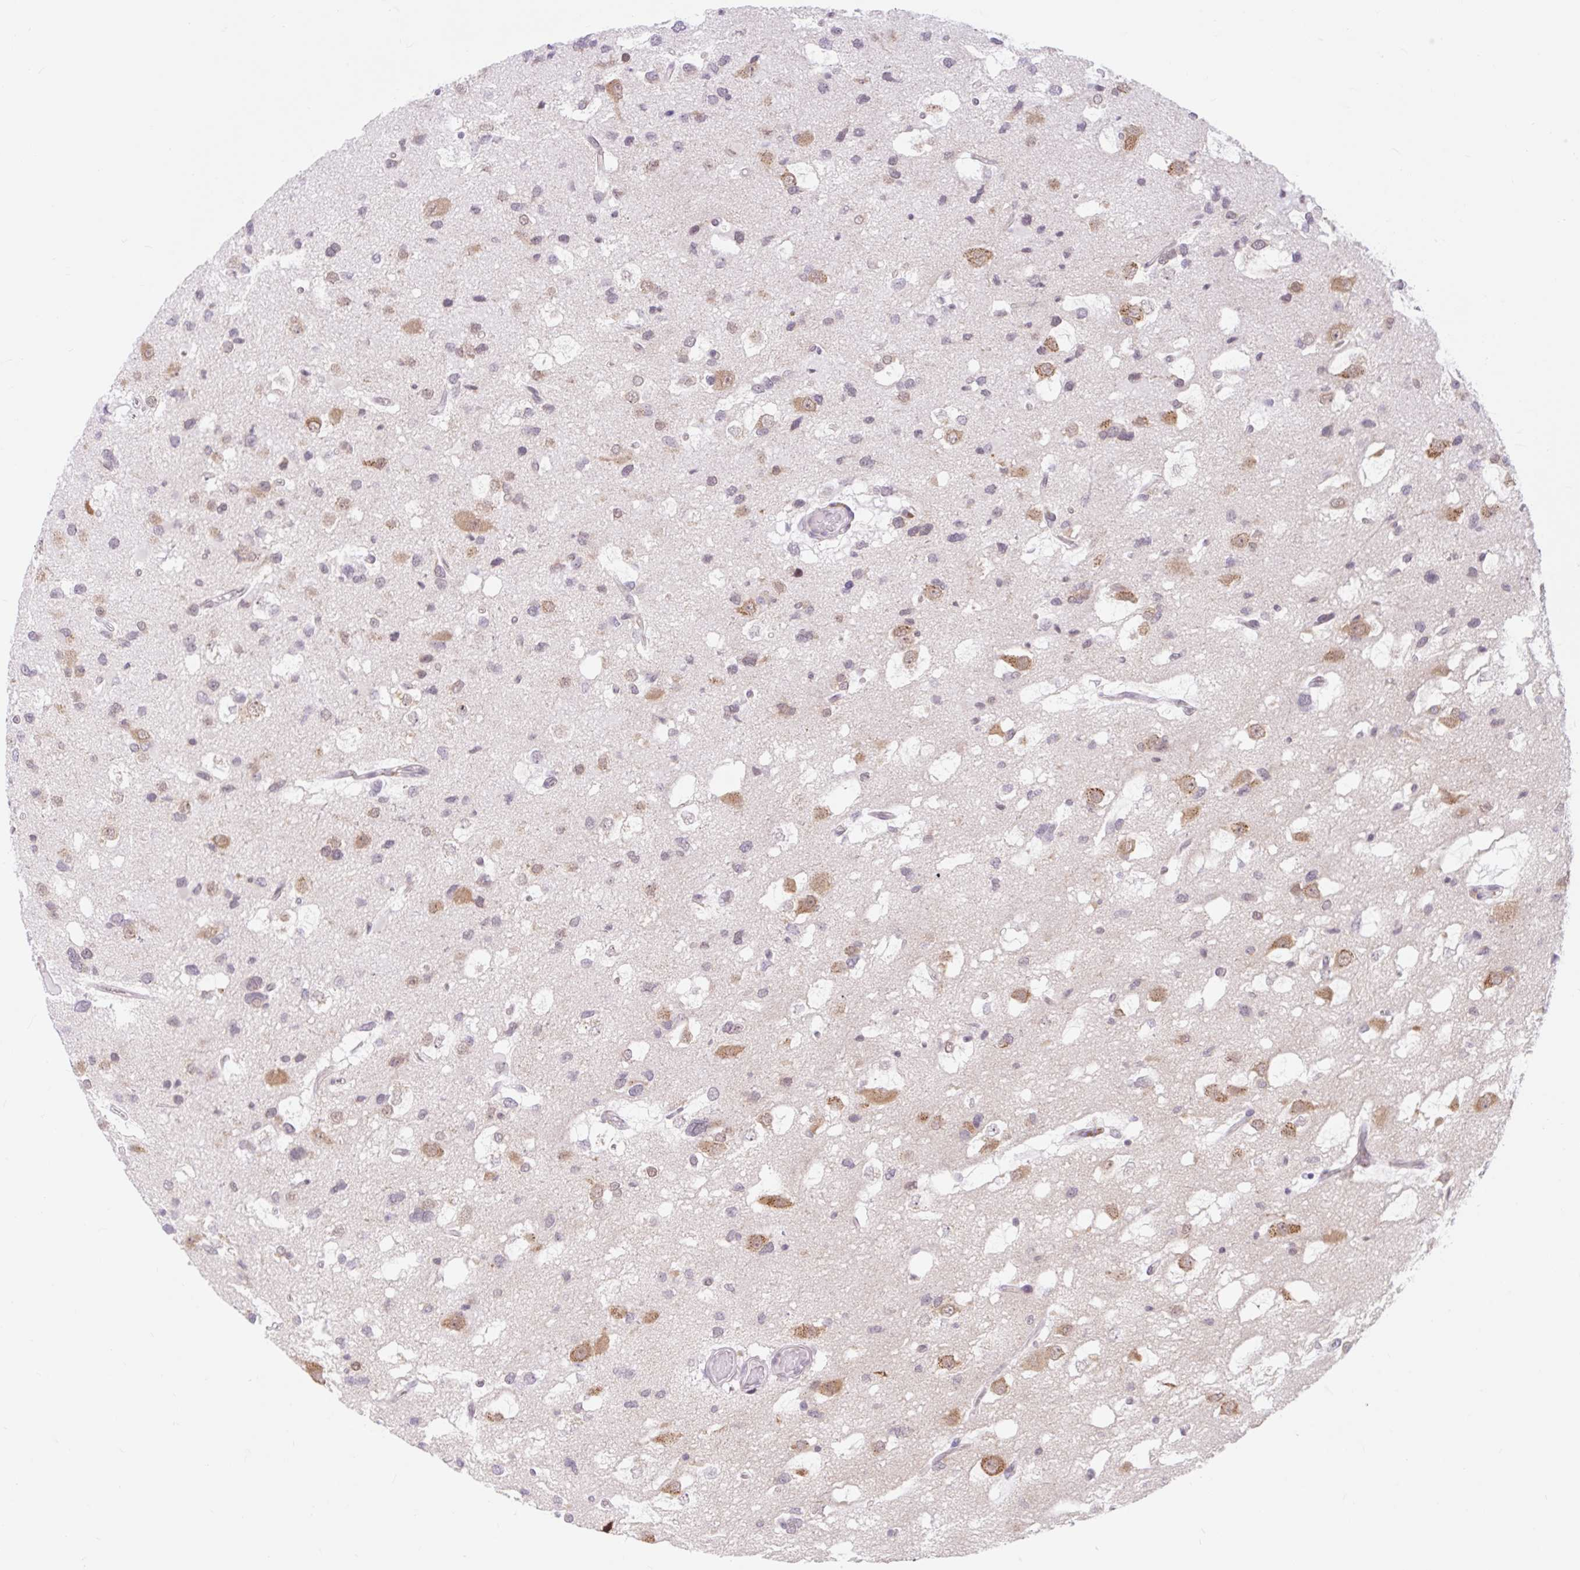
{"staining": {"intensity": "negative", "quantity": "none", "location": "none"}, "tissue": "glioma", "cell_type": "Tumor cells", "image_type": "cancer", "snomed": [{"axis": "morphology", "description": "Glioma, malignant, High grade"}, {"axis": "topography", "description": "Brain"}], "caption": "IHC image of neoplastic tissue: human malignant high-grade glioma stained with DAB reveals no significant protein staining in tumor cells.", "gene": "SRSF10", "patient": {"sex": "male", "age": 53}}